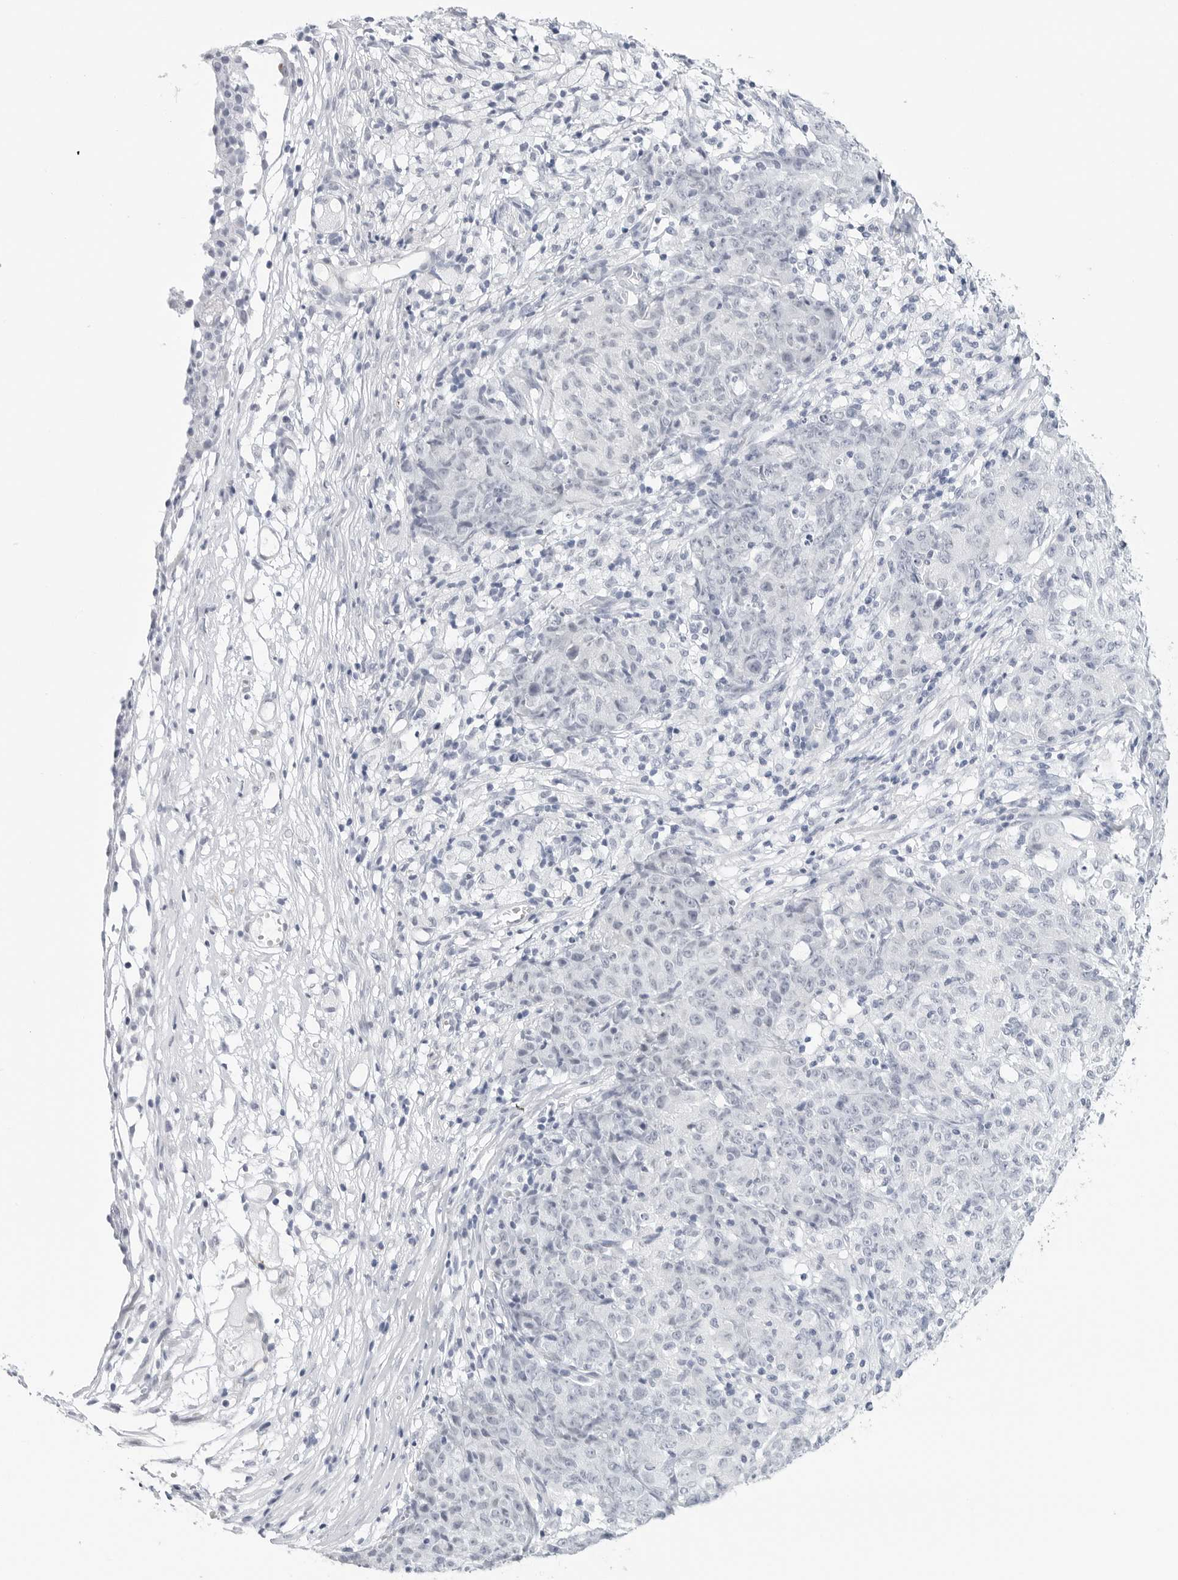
{"staining": {"intensity": "negative", "quantity": "none", "location": "none"}, "tissue": "ovarian cancer", "cell_type": "Tumor cells", "image_type": "cancer", "snomed": [{"axis": "morphology", "description": "Carcinoma, endometroid"}, {"axis": "topography", "description": "Ovary"}], "caption": "Protein analysis of ovarian cancer (endometroid carcinoma) shows no significant positivity in tumor cells. (DAB (3,3'-diaminobenzidine) IHC, high magnification).", "gene": "HSPB7", "patient": {"sex": "female", "age": 42}}